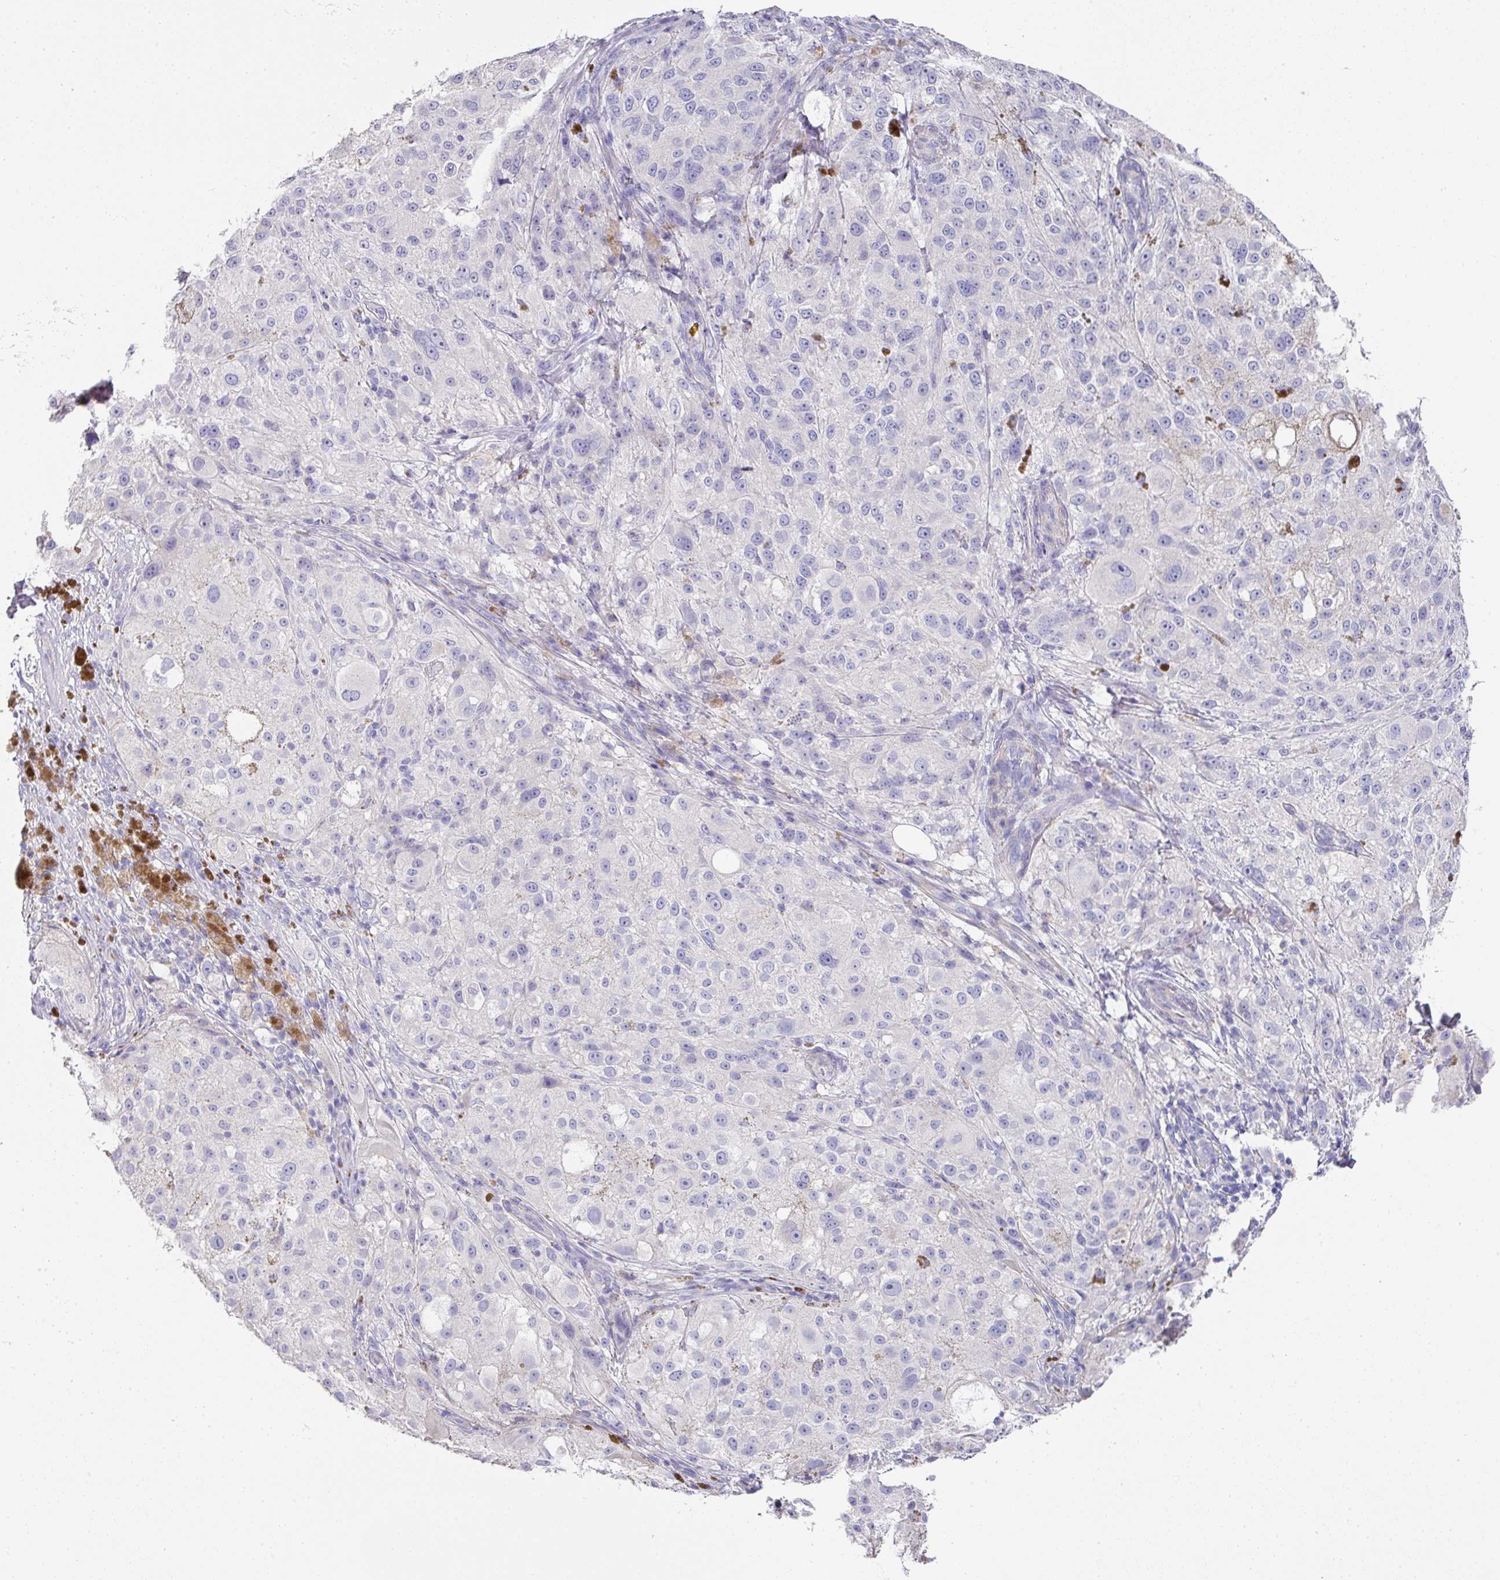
{"staining": {"intensity": "negative", "quantity": "none", "location": "none"}, "tissue": "melanoma", "cell_type": "Tumor cells", "image_type": "cancer", "snomed": [{"axis": "morphology", "description": "Necrosis, NOS"}, {"axis": "morphology", "description": "Malignant melanoma, NOS"}, {"axis": "topography", "description": "Skin"}], "caption": "The photomicrograph demonstrates no staining of tumor cells in malignant melanoma.", "gene": "TARM1", "patient": {"sex": "female", "age": 87}}